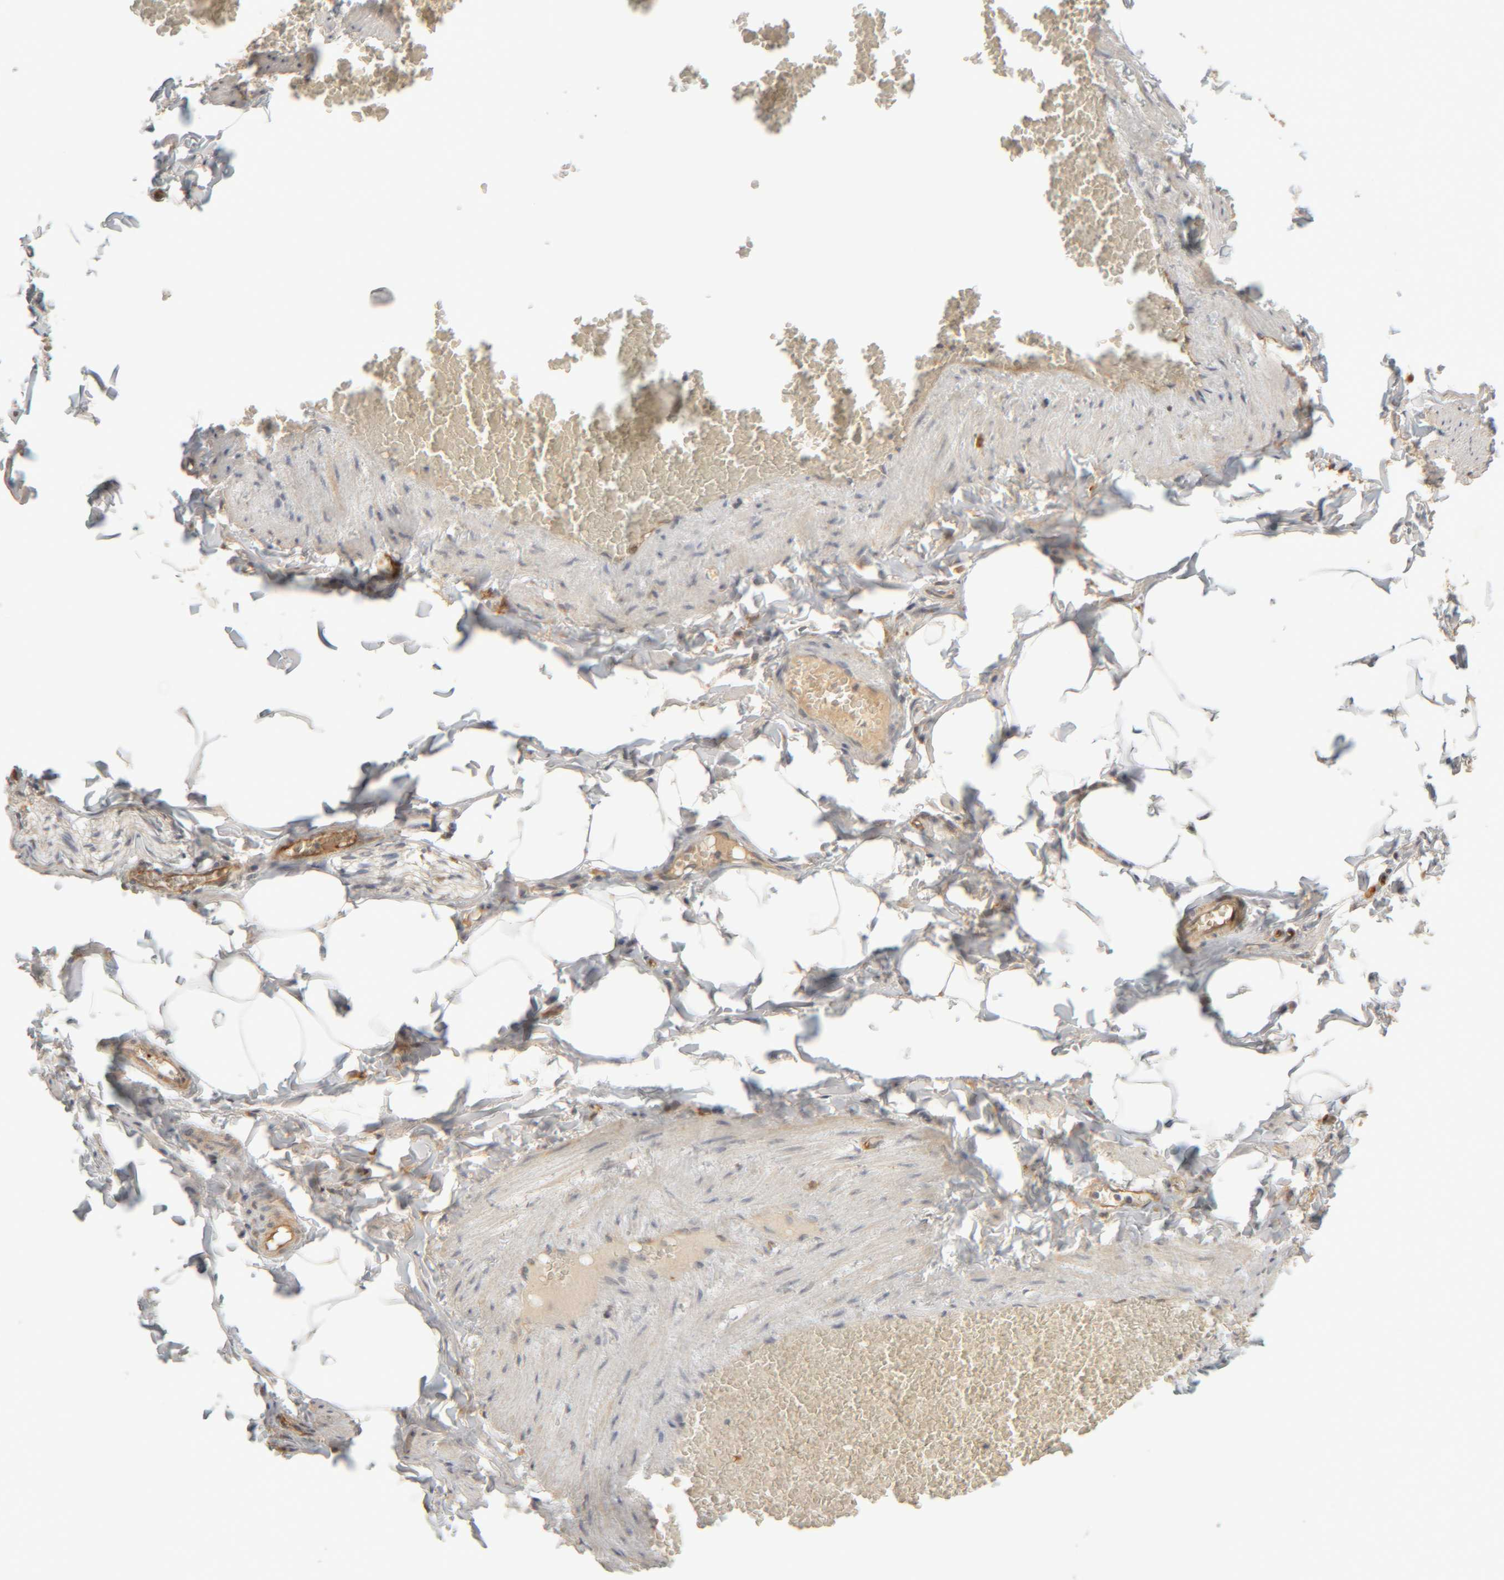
{"staining": {"intensity": "moderate", "quantity": ">75%", "location": "cytoplasmic/membranous"}, "tissue": "adipose tissue", "cell_type": "Adipocytes", "image_type": "normal", "snomed": [{"axis": "morphology", "description": "Normal tissue, NOS"}, {"axis": "topography", "description": "Vascular tissue"}], "caption": "Immunohistochemical staining of unremarkable human adipose tissue demonstrates >75% levels of moderate cytoplasmic/membranous protein staining in approximately >75% of adipocytes. Immunohistochemistry stains the protein of interest in brown and the nuclei are stained blue.", "gene": "TMEM192", "patient": {"sex": "male", "age": 41}}